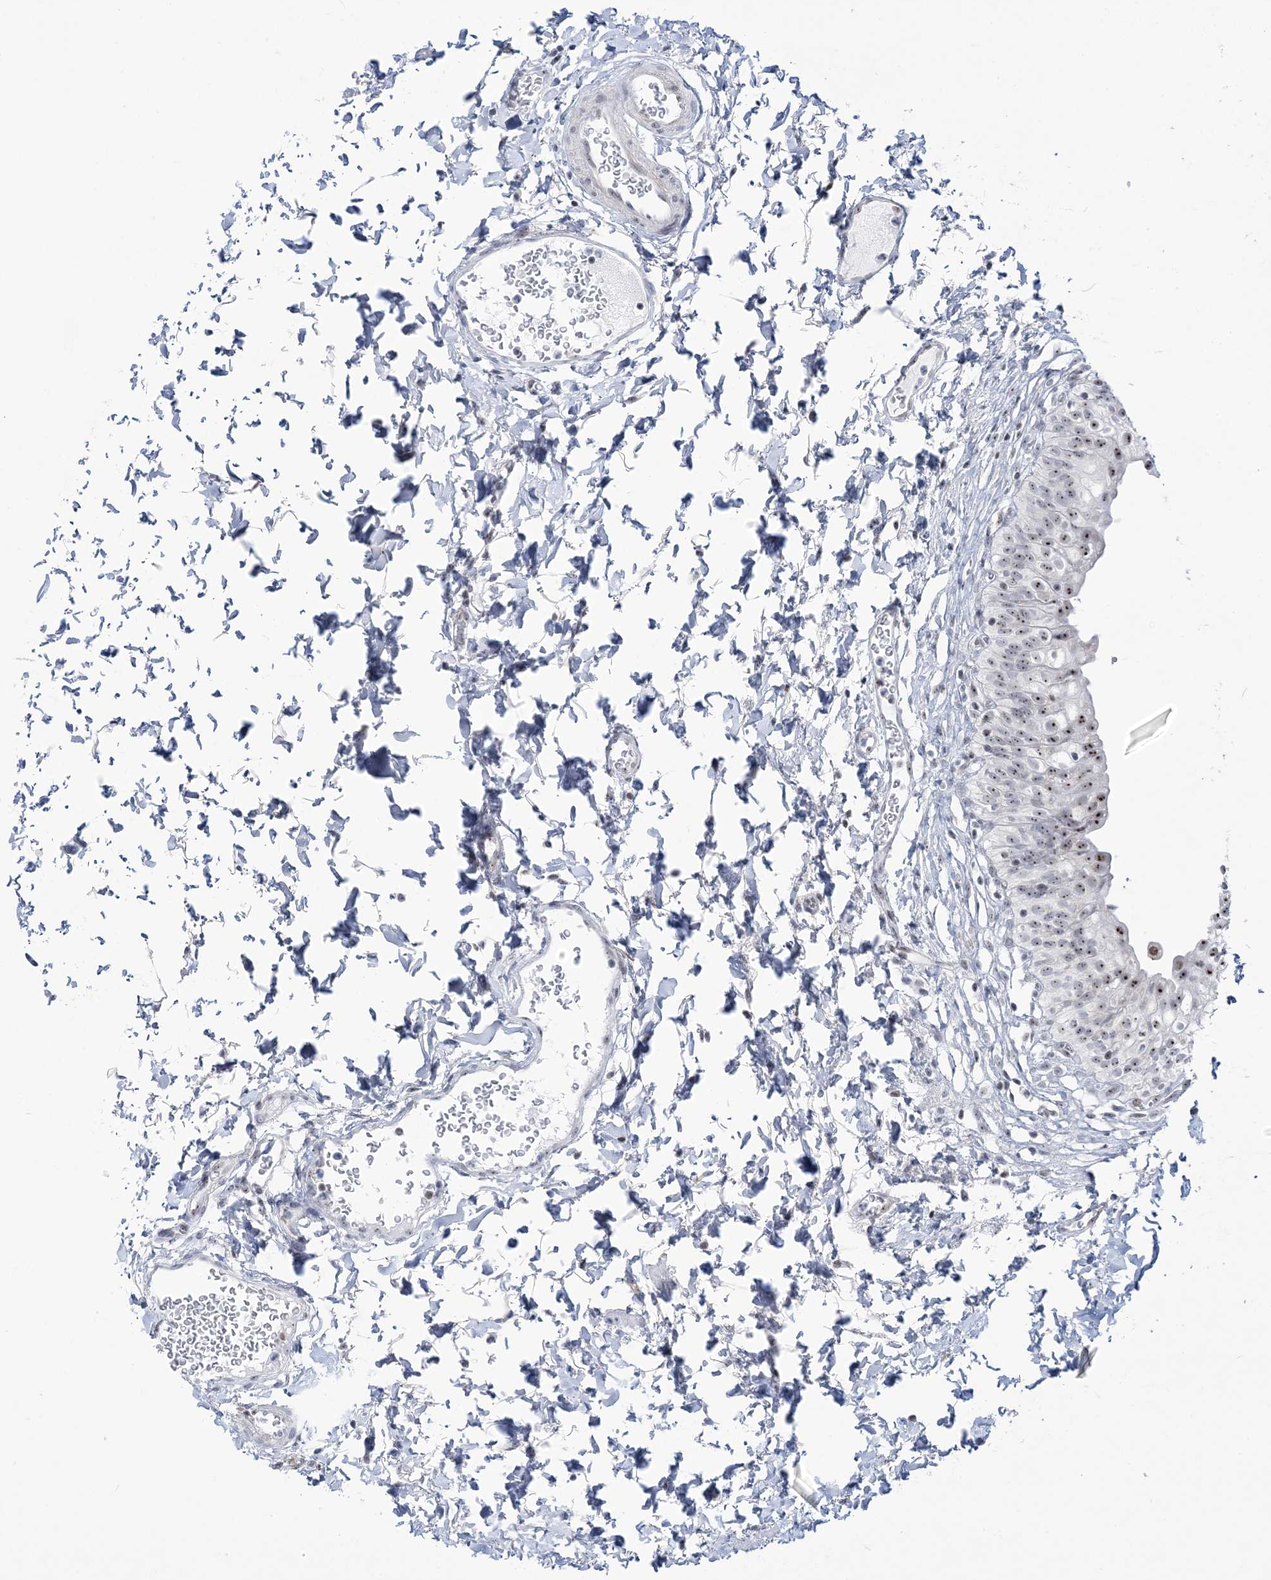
{"staining": {"intensity": "strong", "quantity": ">75%", "location": "nuclear"}, "tissue": "urinary bladder", "cell_type": "Urothelial cells", "image_type": "normal", "snomed": [{"axis": "morphology", "description": "Normal tissue, NOS"}, {"axis": "topography", "description": "Urinary bladder"}], "caption": "A micrograph showing strong nuclear expression in approximately >75% of urothelial cells in benign urinary bladder, as visualized by brown immunohistochemical staining.", "gene": "DDX21", "patient": {"sex": "male", "age": 55}}